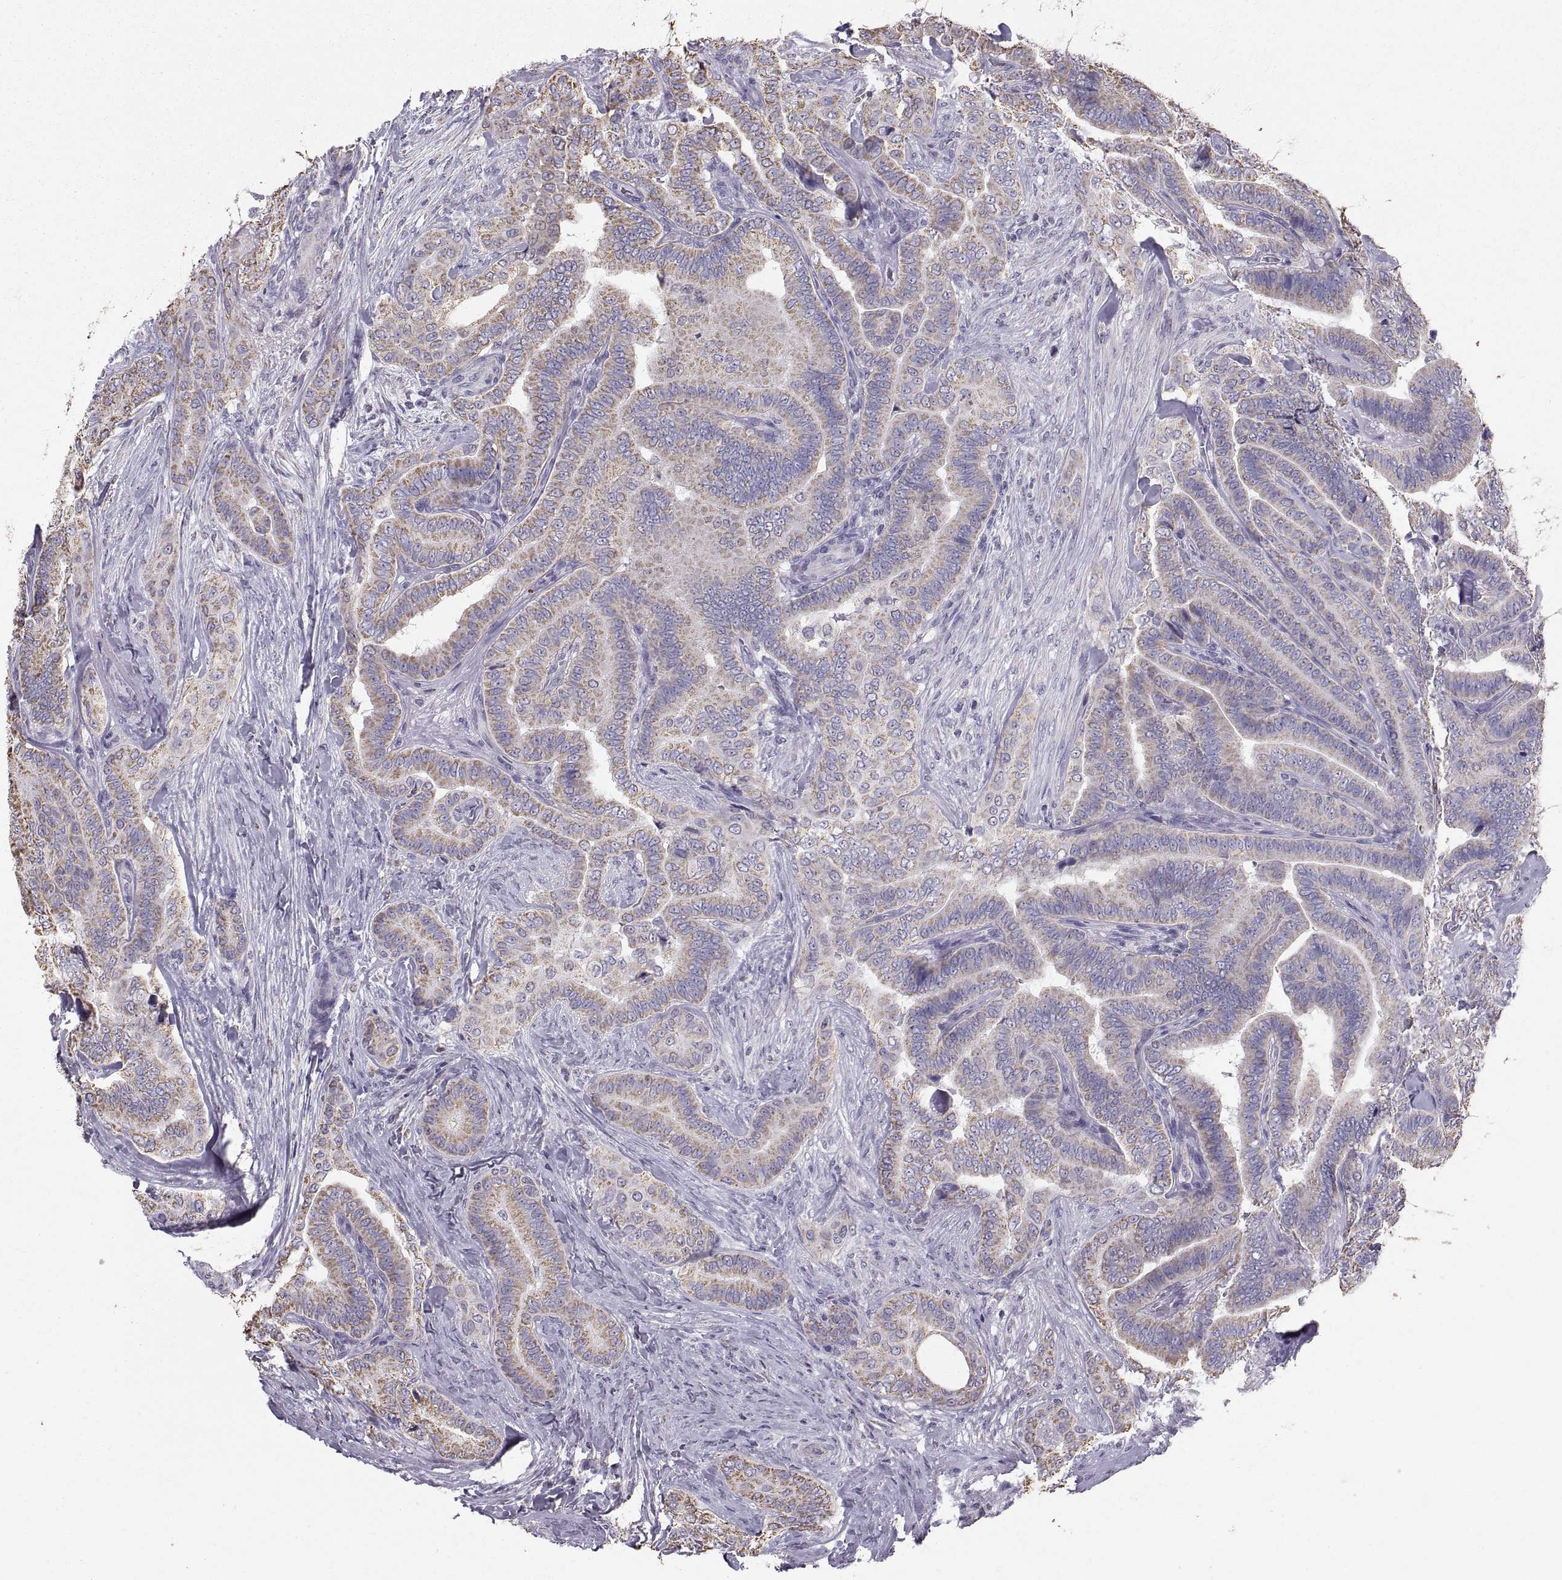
{"staining": {"intensity": "weak", "quantity": ">75%", "location": "cytoplasmic/membranous"}, "tissue": "thyroid cancer", "cell_type": "Tumor cells", "image_type": "cancer", "snomed": [{"axis": "morphology", "description": "Papillary adenocarcinoma, NOS"}, {"axis": "topography", "description": "Thyroid gland"}], "caption": "Immunohistochemistry histopathology image of human thyroid cancer (papillary adenocarcinoma) stained for a protein (brown), which demonstrates low levels of weak cytoplasmic/membranous expression in approximately >75% of tumor cells.", "gene": "STMND1", "patient": {"sex": "male", "age": 61}}